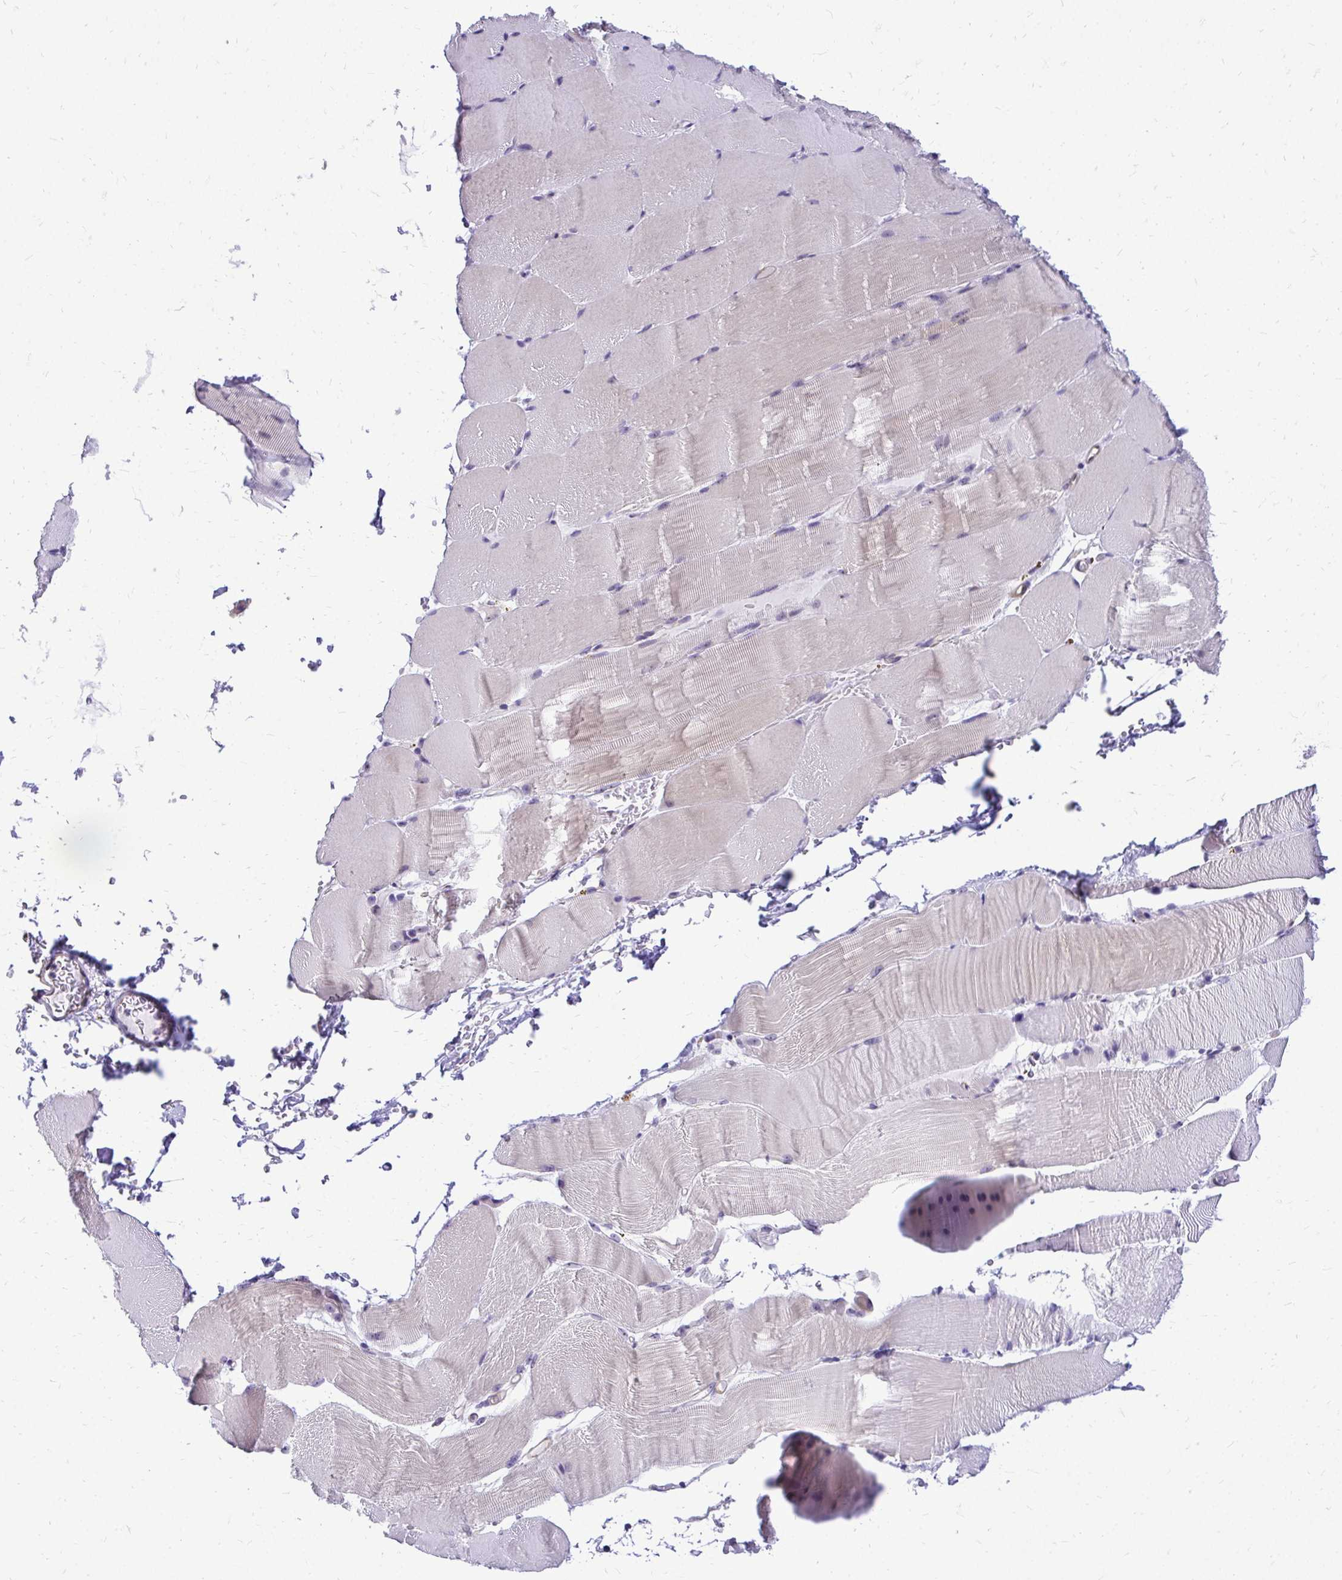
{"staining": {"intensity": "negative", "quantity": "none", "location": "none"}, "tissue": "skeletal muscle", "cell_type": "Myocytes", "image_type": "normal", "snomed": [{"axis": "morphology", "description": "Normal tissue, NOS"}, {"axis": "topography", "description": "Skeletal muscle"}], "caption": "IHC micrograph of unremarkable skeletal muscle: human skeletal muscle stained with DAB (3,3'-diaminobenzidine) exhibits no significant protein expression in myocytes.", "gene": "NIFK", "patient": {"sex": "female", "age": 37}}